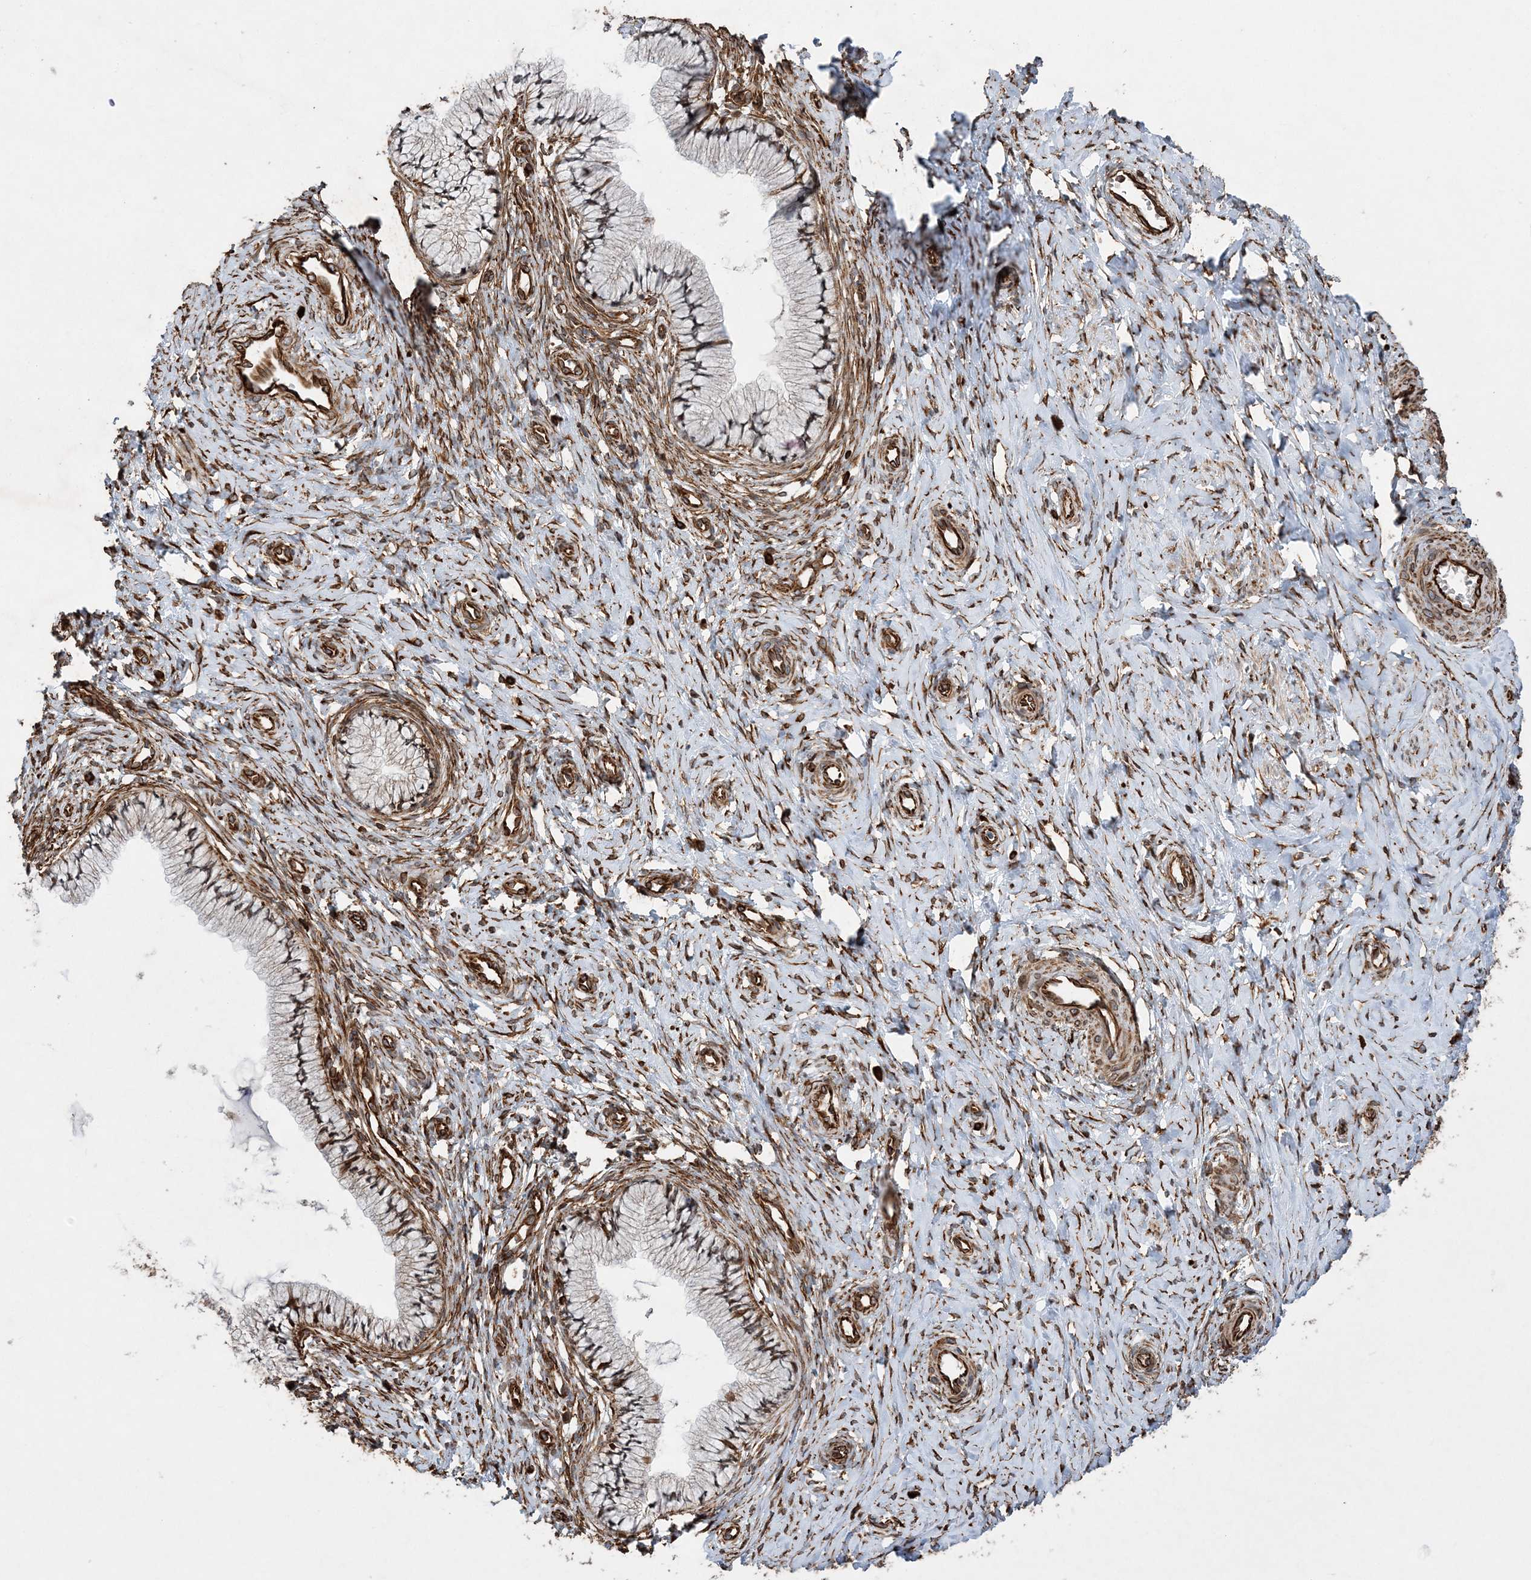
{"staining": {"intensity": "moderate", "quantity": "25%-75%", "location": "cytoplasmic/membranous"}, "tissue": "cervix", "cell_type": "Glandular cells", "image_type": "normal", "snomed": [{"axis": "morphology", "description": "Normal tissue, NOS"}, {"axis": "topography", "description": "Cervix"}], "caption": "IHC (DAB (3,3'-diaminobenzidine)) staining of benign human cervix shows moderate cytoplasmic/membranous protein staining in about 25%-75% of glandular cells. Nuclei are stained in blue.", "gene": "FAM114A2", "patient": {"sex": "female", "age": 36}}